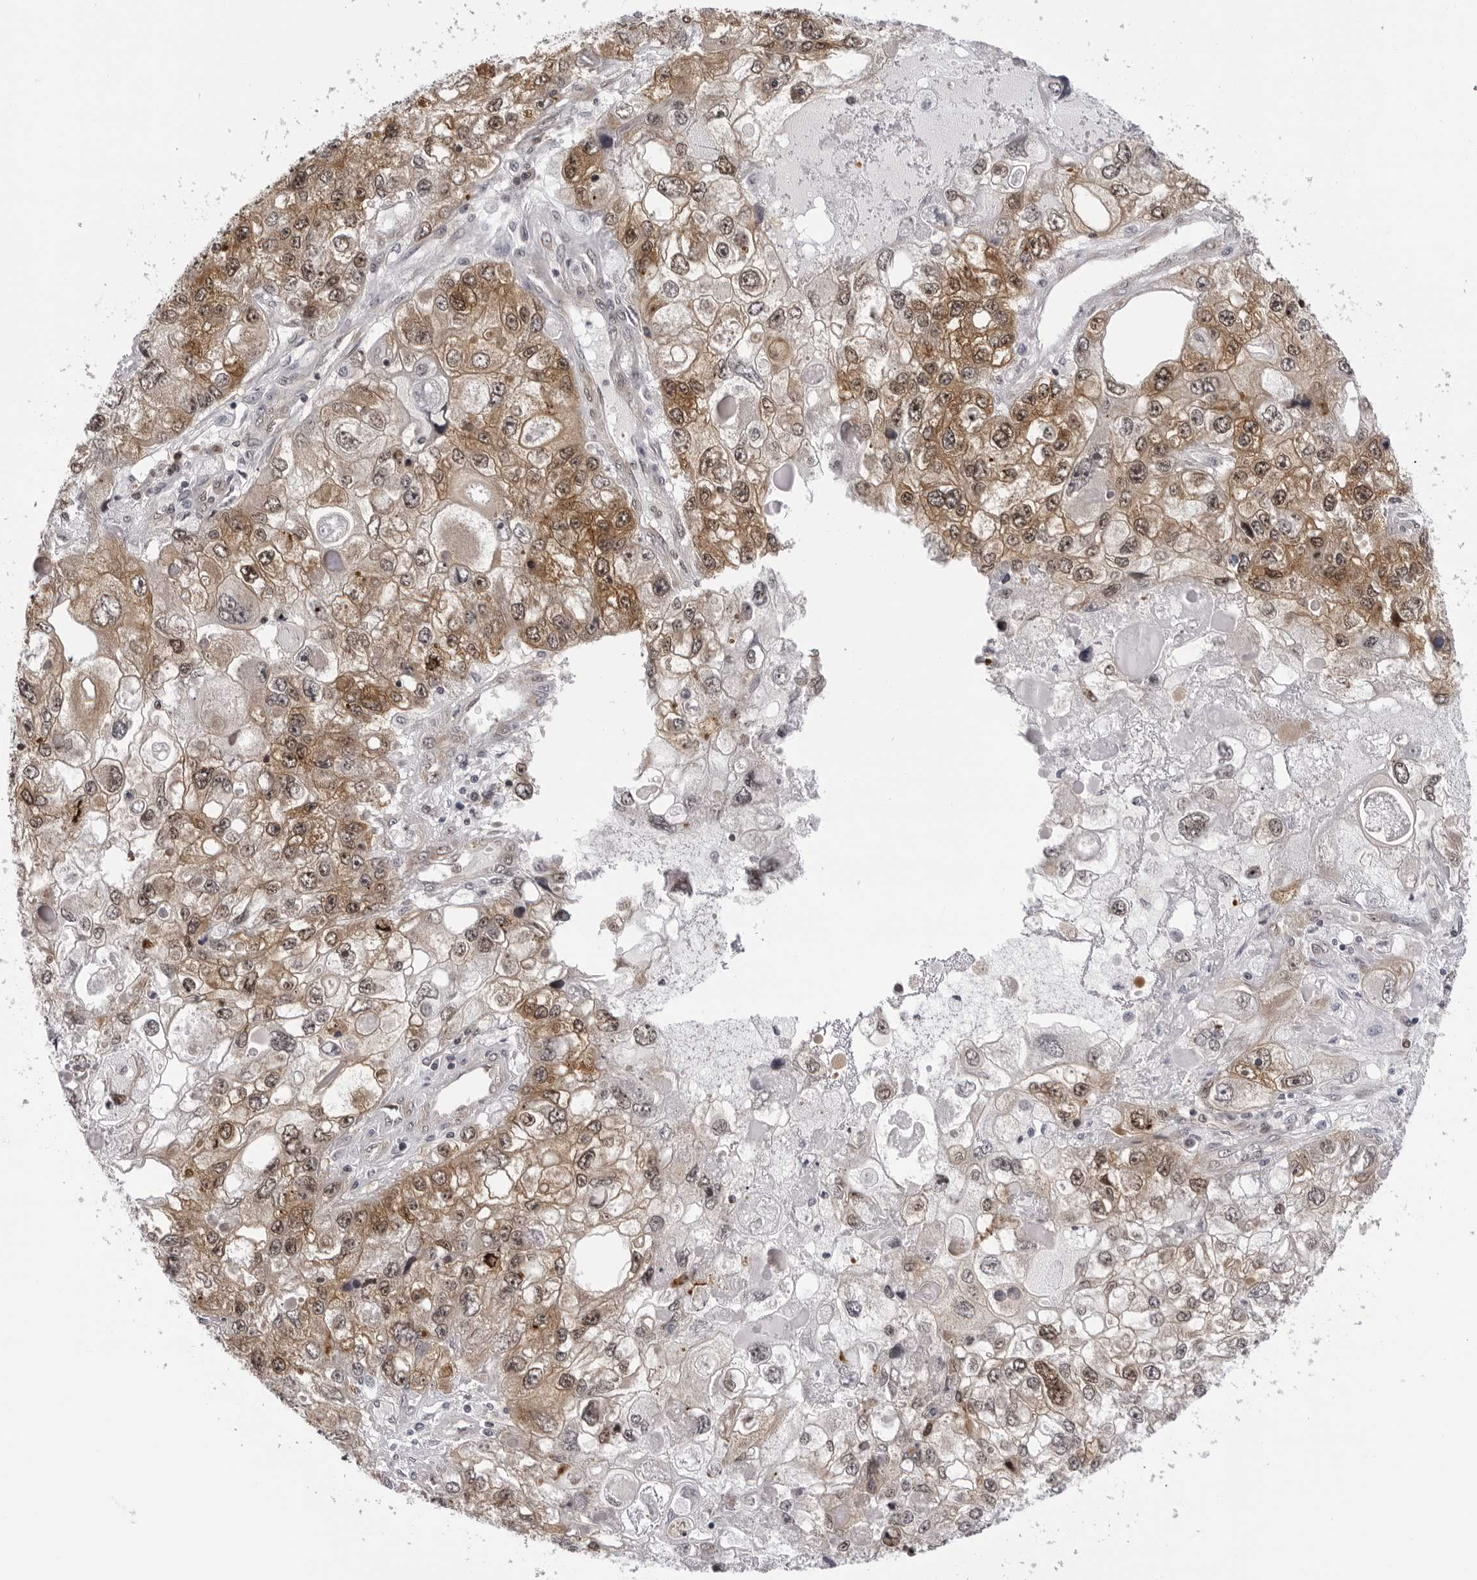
{"staining": {"intensity": "moderate", "quantity": ">75%", "location": "cytoplasmic/membranous,nuclear"}, "tissue": "endometrial cancer", "cell_type": "Tumor cells", "image_type": "cancer", "snomed": [{"axis": "morphology", "description": "Adenocarcinoma, NOS"}, {"axis": "topography", "description": "Endometrium"}], "caption": "Brown immunohistochemical staining in endometrial adenocarcinoma reveals moderate cytoplasmic/membranous and nuclear staining in about >75% of tumor cells. The protein of interest is stained brown, and the nuclei are stained in blue (DAB (3,3'-diaminobenzidine) IHC with brightfield microscopy, high magnification).", "gene": "WDR77", "patient": {"sex": "female", "age": 49}}